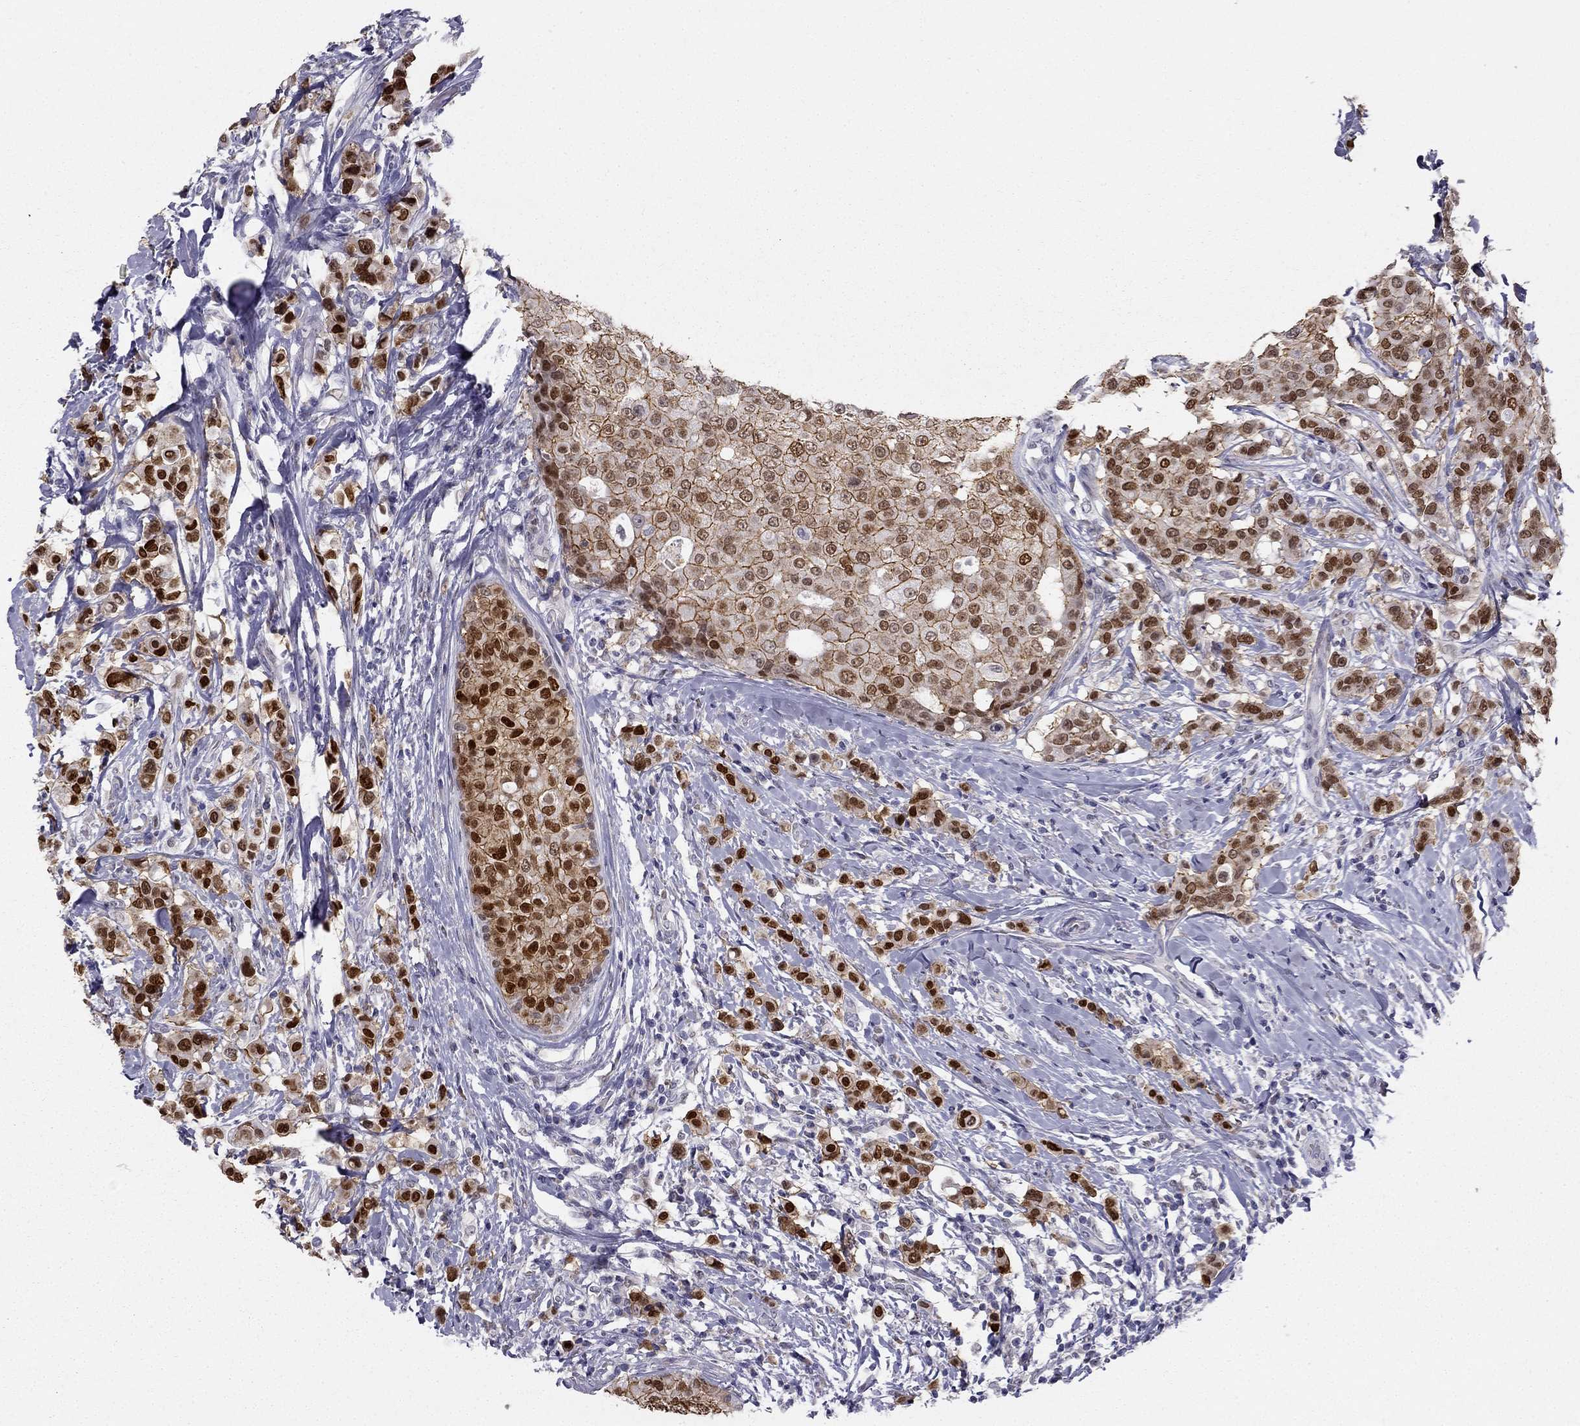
{"staining": {"intensity": "strong", "quantity": ">75%", "location": "nuclear"}, "tissue": "breast cancer", "cell_type": "Tumor cells", "image_type": "cancer", "snomed": [{"axis": "morphology", "description": "Duct carcinoma"}, {"axis": "topography", "description": "Breast"}], "caption": "DAB immunohistochemical staining of breast cancer (intraductal carcinoma) displays strong nuclear protein staining in approximately >75% of tumor cells.", "gene": "TRPS1", "patient": {"sex": "female", "age": 27}}